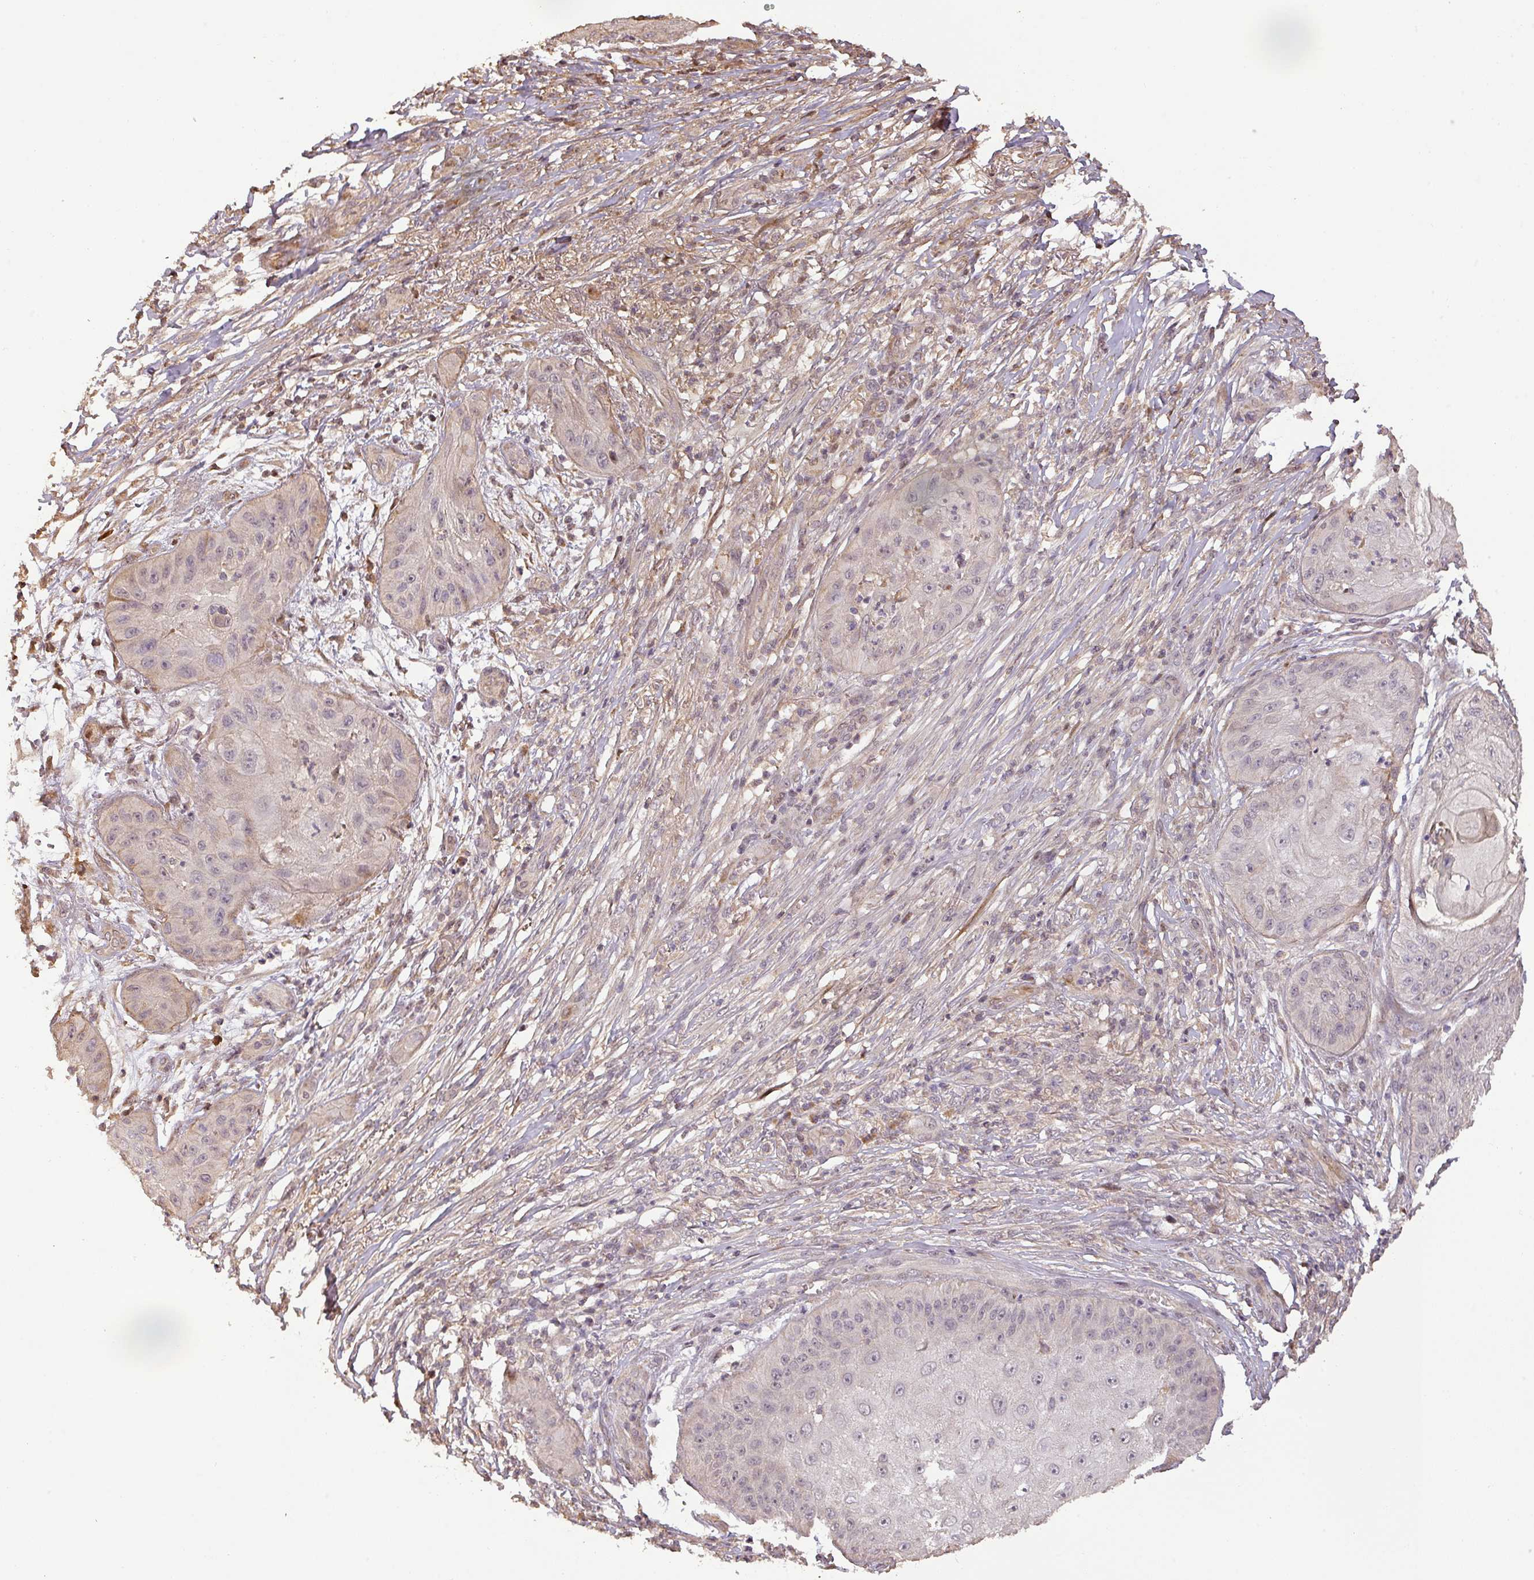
{"staining": {"intensity": "negative", "quantity": "none", "location": "none"}, "tissue": "skin cancer", "cell_type": "Tumor cells", "image_type": "cancer", "snomed": [{"axis": "morphology", "description": "Squamous cell carcinoma, NOS"}, {"axis": "topography", "description": "Skin"}], "caption": "Tumor cells are negative for brown protein staining in skin cancer.", "gene": "BPIFB3", "patient": {"sex": "male", "age": 70}}